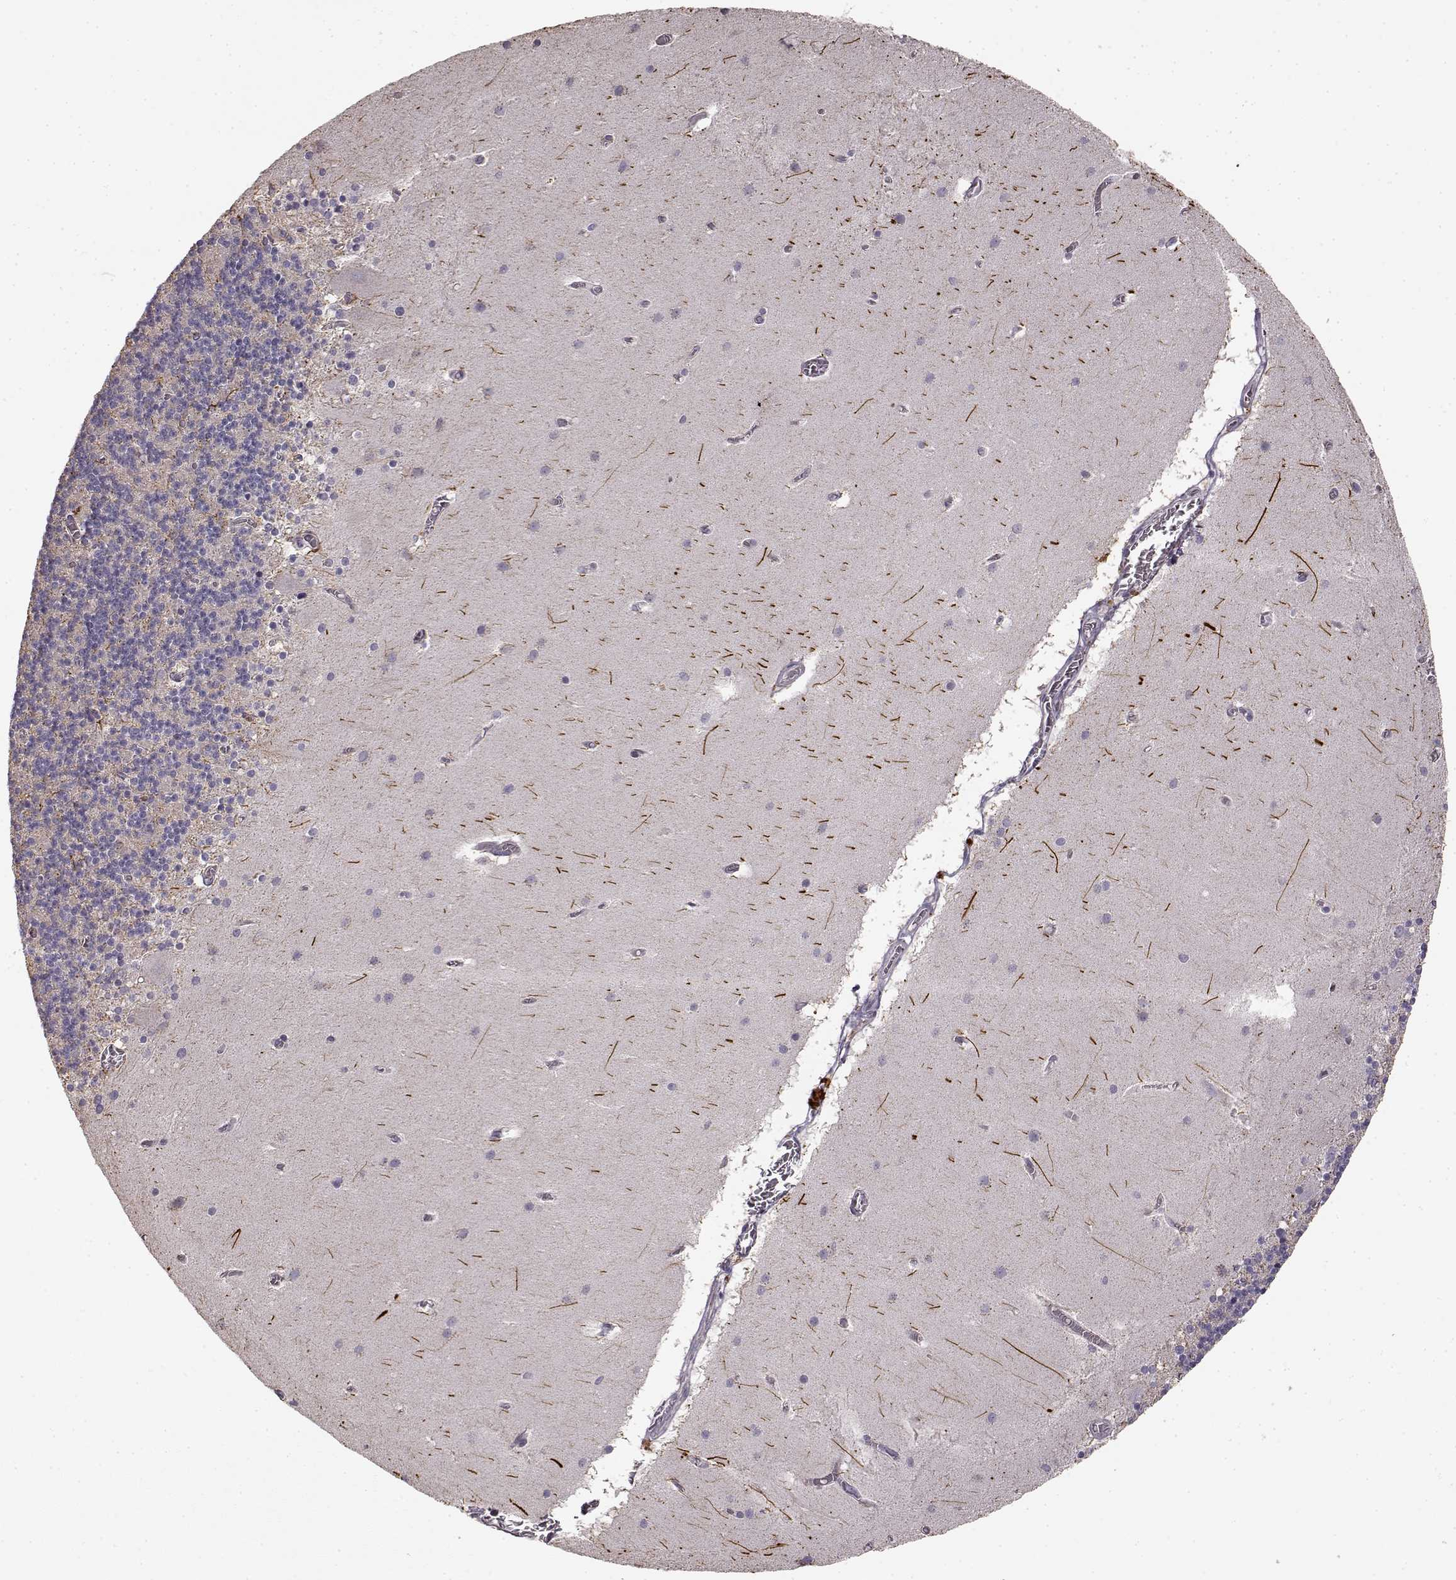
{"staining": {"intensity": "negative", "quantity": "none", "location": "none"}, "tissue": "cerebellum", "cell_type": "Cells in granular layer", "image_type": "normal", "snomed": [{"axis": "morphology", "description": "Normal tissue, NOS"}, {"axis": "topography", "description": "Cerebellum"}], "caption": "Cells in granular layer show no significant protein staining in benign cerebellum. Nuclei are stained in blue.", "gene": "ERBB3", "patient": {"sex": "male", "age": 70}}